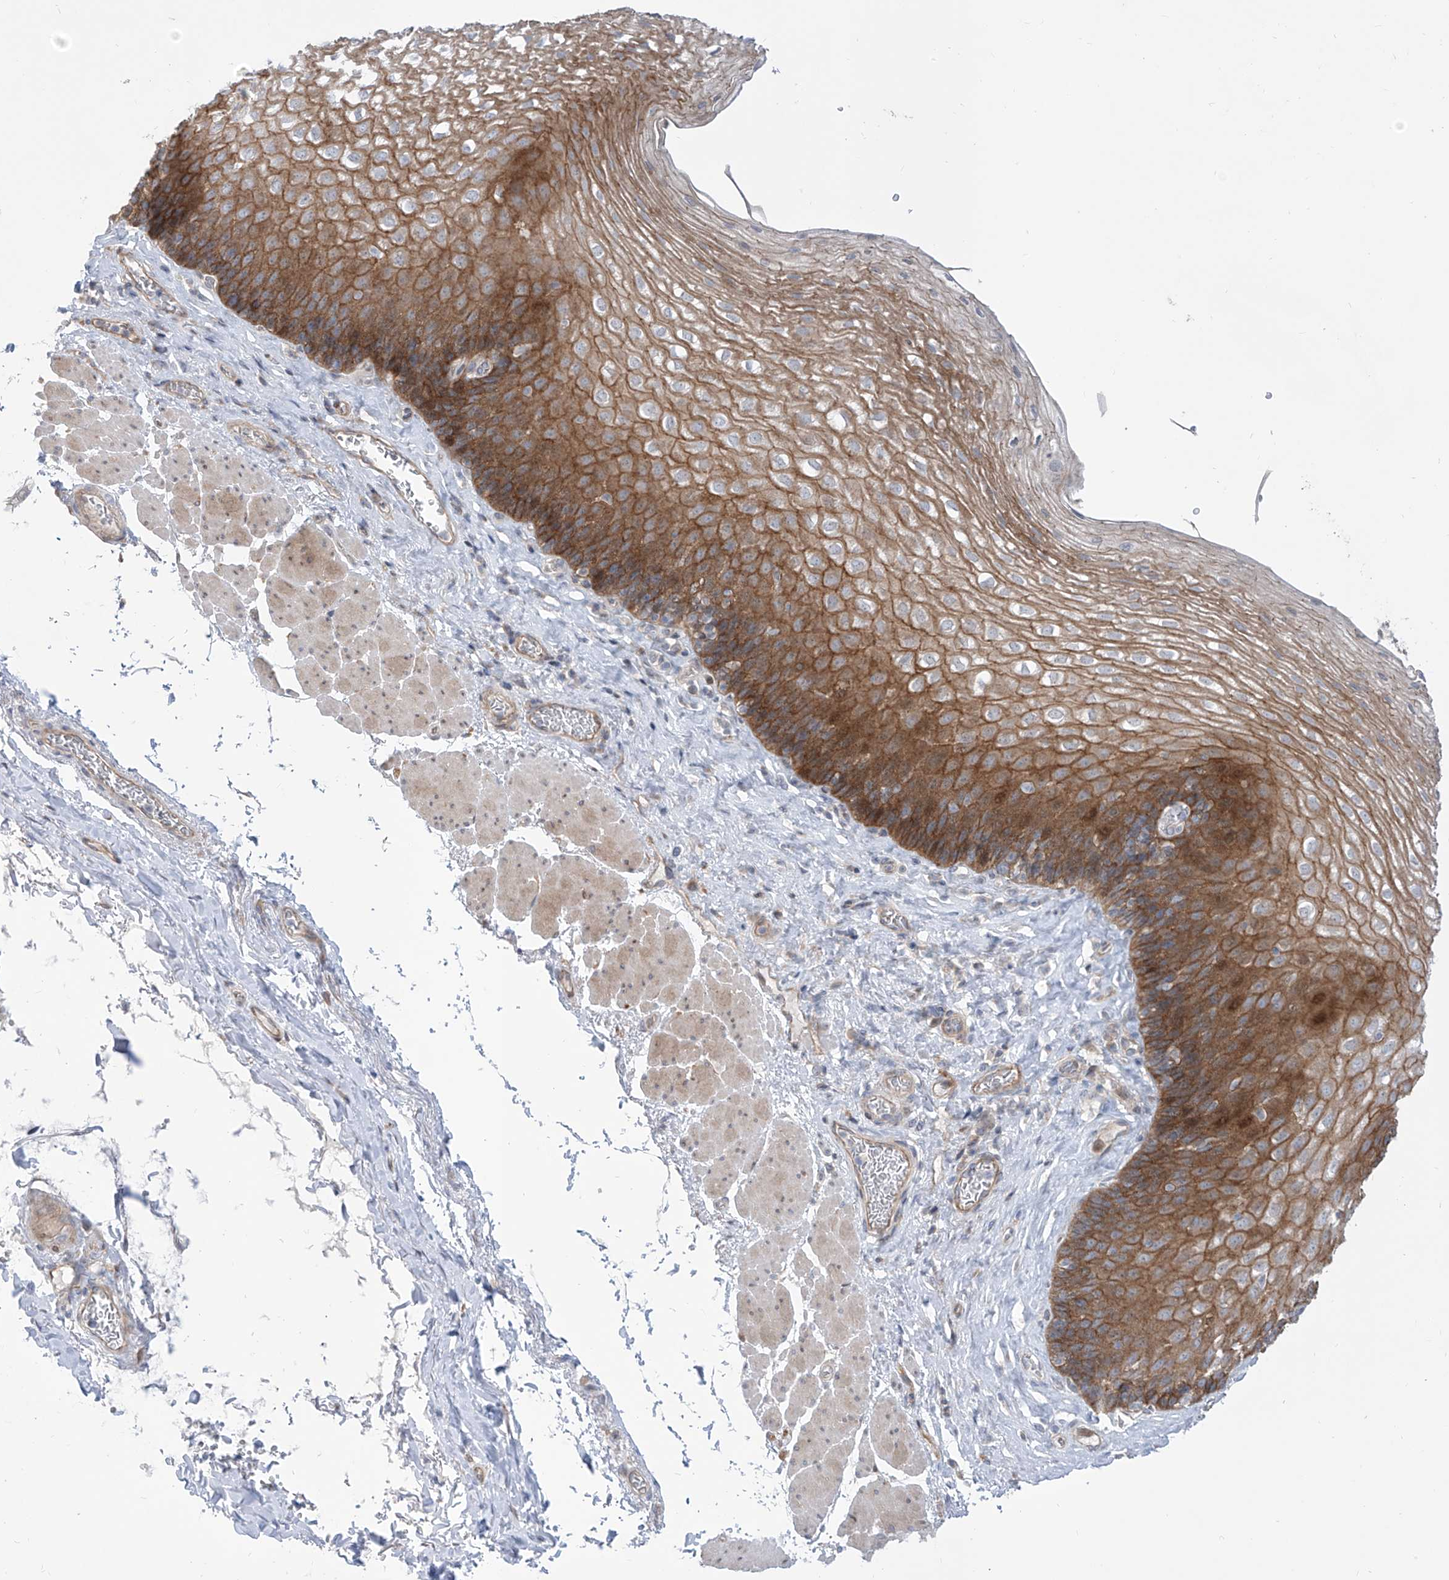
{"staining": {"intensity": "moderate", "quantity": ">75%", "location": "cytoplasmic/membranous"}, "tissue": "esophagus", "cell_type": "Squamous epithelial cells", "image_type": "normal", "snomed": [{"axis": "morphology", "description": "Normal tissue, NOS"}, {"axis": "topography", "description": "Esophagus"}], "caption": "This photomicrograph demonstrates immunohistochemistry (IHC) staining of normal esophagus, with medium moderate cytoplasmic/membranous expression in approximately >75% of squamous epithelial cells.", "gene": "LRRC1", "patient": {"sex": "female", "age": 66}}